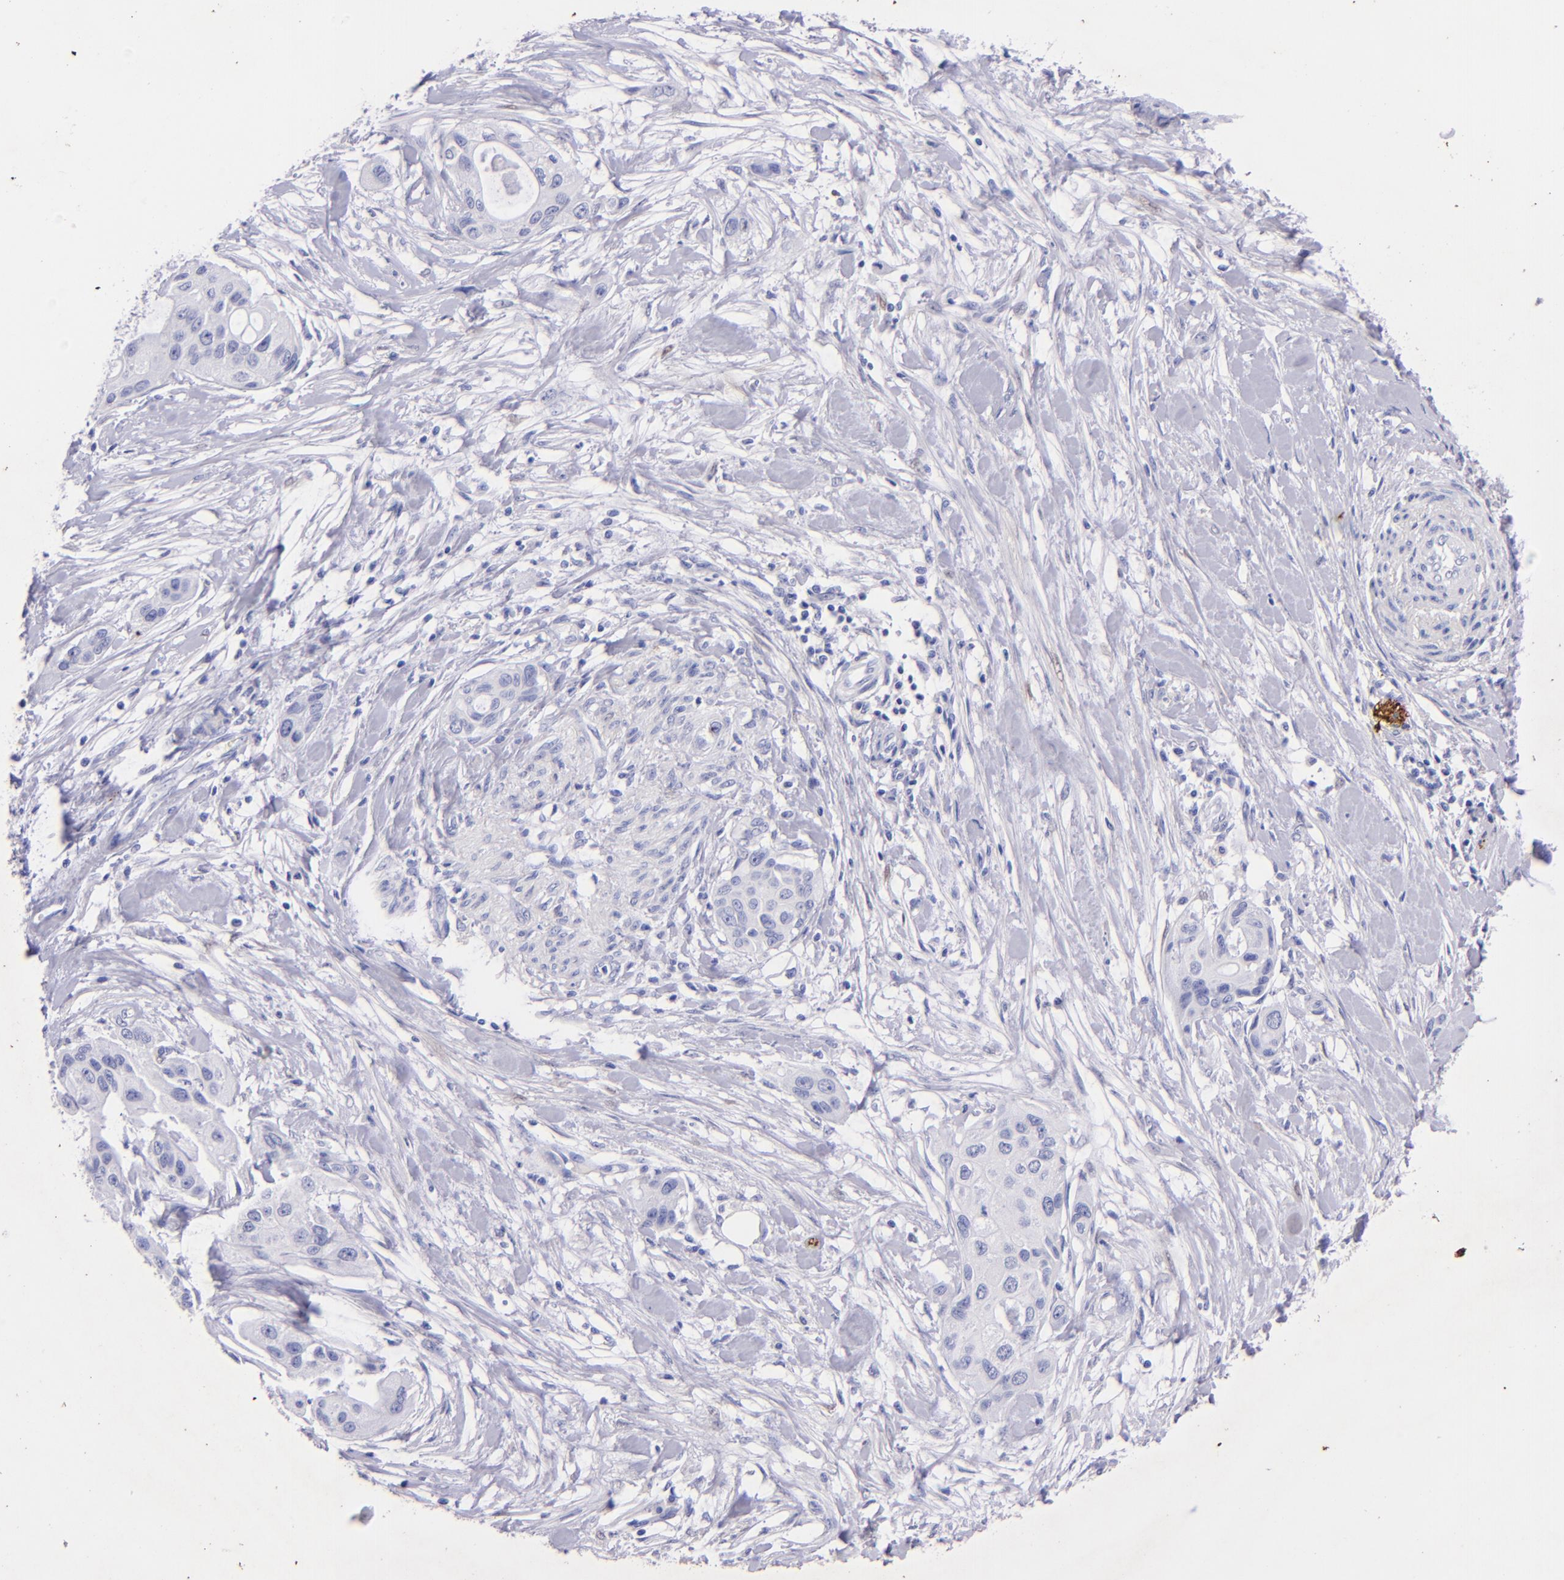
{"staining": {"intensity": "negative", "quantity": "none", "location": "none"}, "tissue": "pancreatic cancer", "cell_type": "Tumor cells", "image_type": "cancer", "snomed": [{"axis": "morphology", "description": "Adenocarcinoma, NOS"}, {"axis": "topography", "description": "Pancreas"}], "caption": "This histopathology image is of pancreatic cancer (adenocarcinoma) stained with immunohistochemistry (IHC) to label a protein in brown with the nuclei are counter-stained blue. There is no staining in tumor cells.", "gene": "UCHL1", "patient": {"sex": "female", "age": 60}}